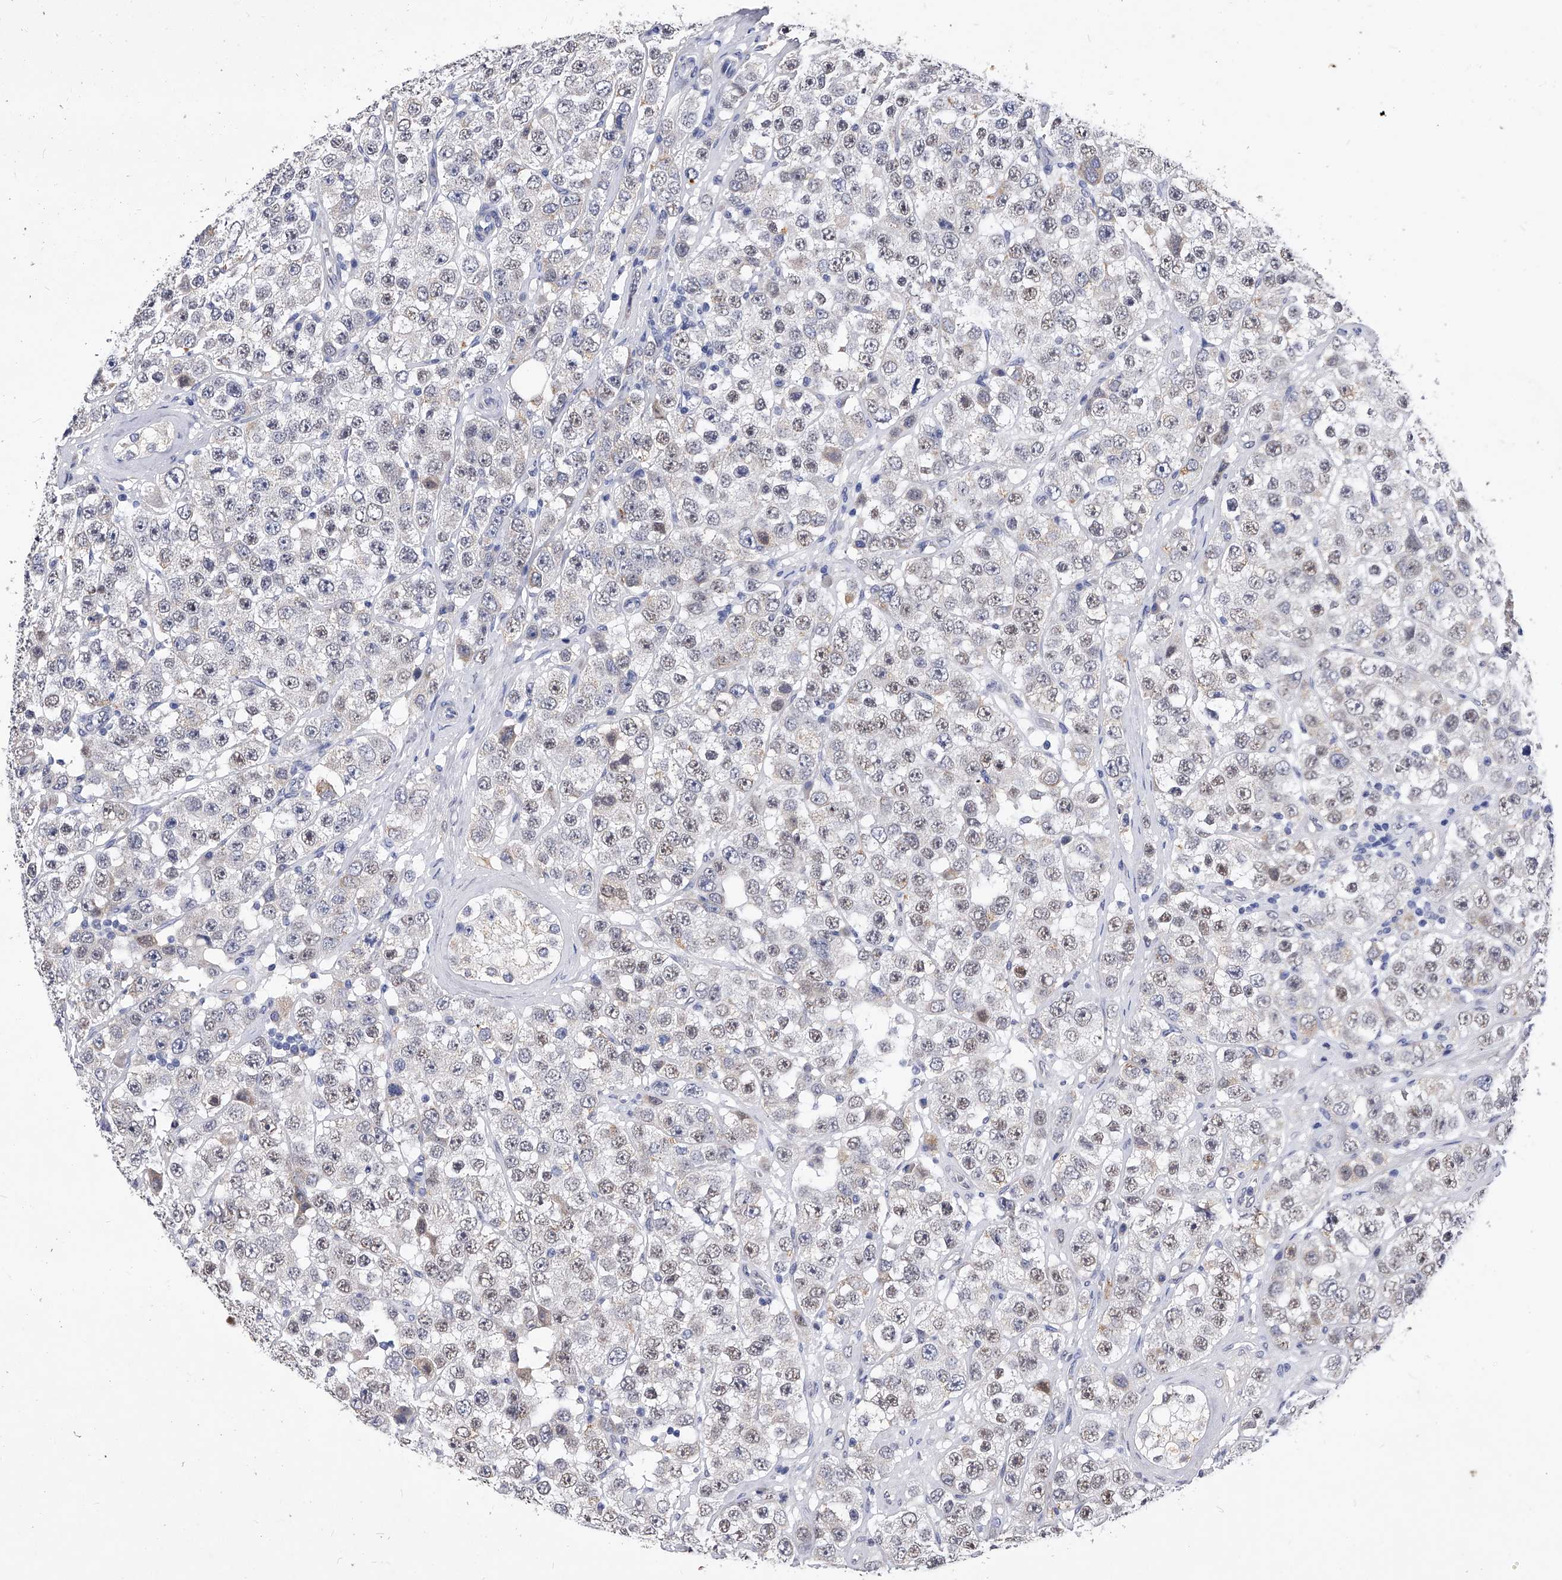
{"staining": {"intensity": "weak", "quantity": "<25%", "location": "nuclear"}, "tissue": "testis cancer", "cell_type": "Tumor cells", "image_type": "cancer", "snomed": [{"axis": "morphology", "description": "Seminoma, NOS"}, {"axis": "topography", "description": "Testis"}], "caption": "Seminoma (testis) was stained to show a protein in brown. There is no significant expression in tumor cells.", "gene": "ZNF529", "patient": {"sex": "male", "age": 28}}